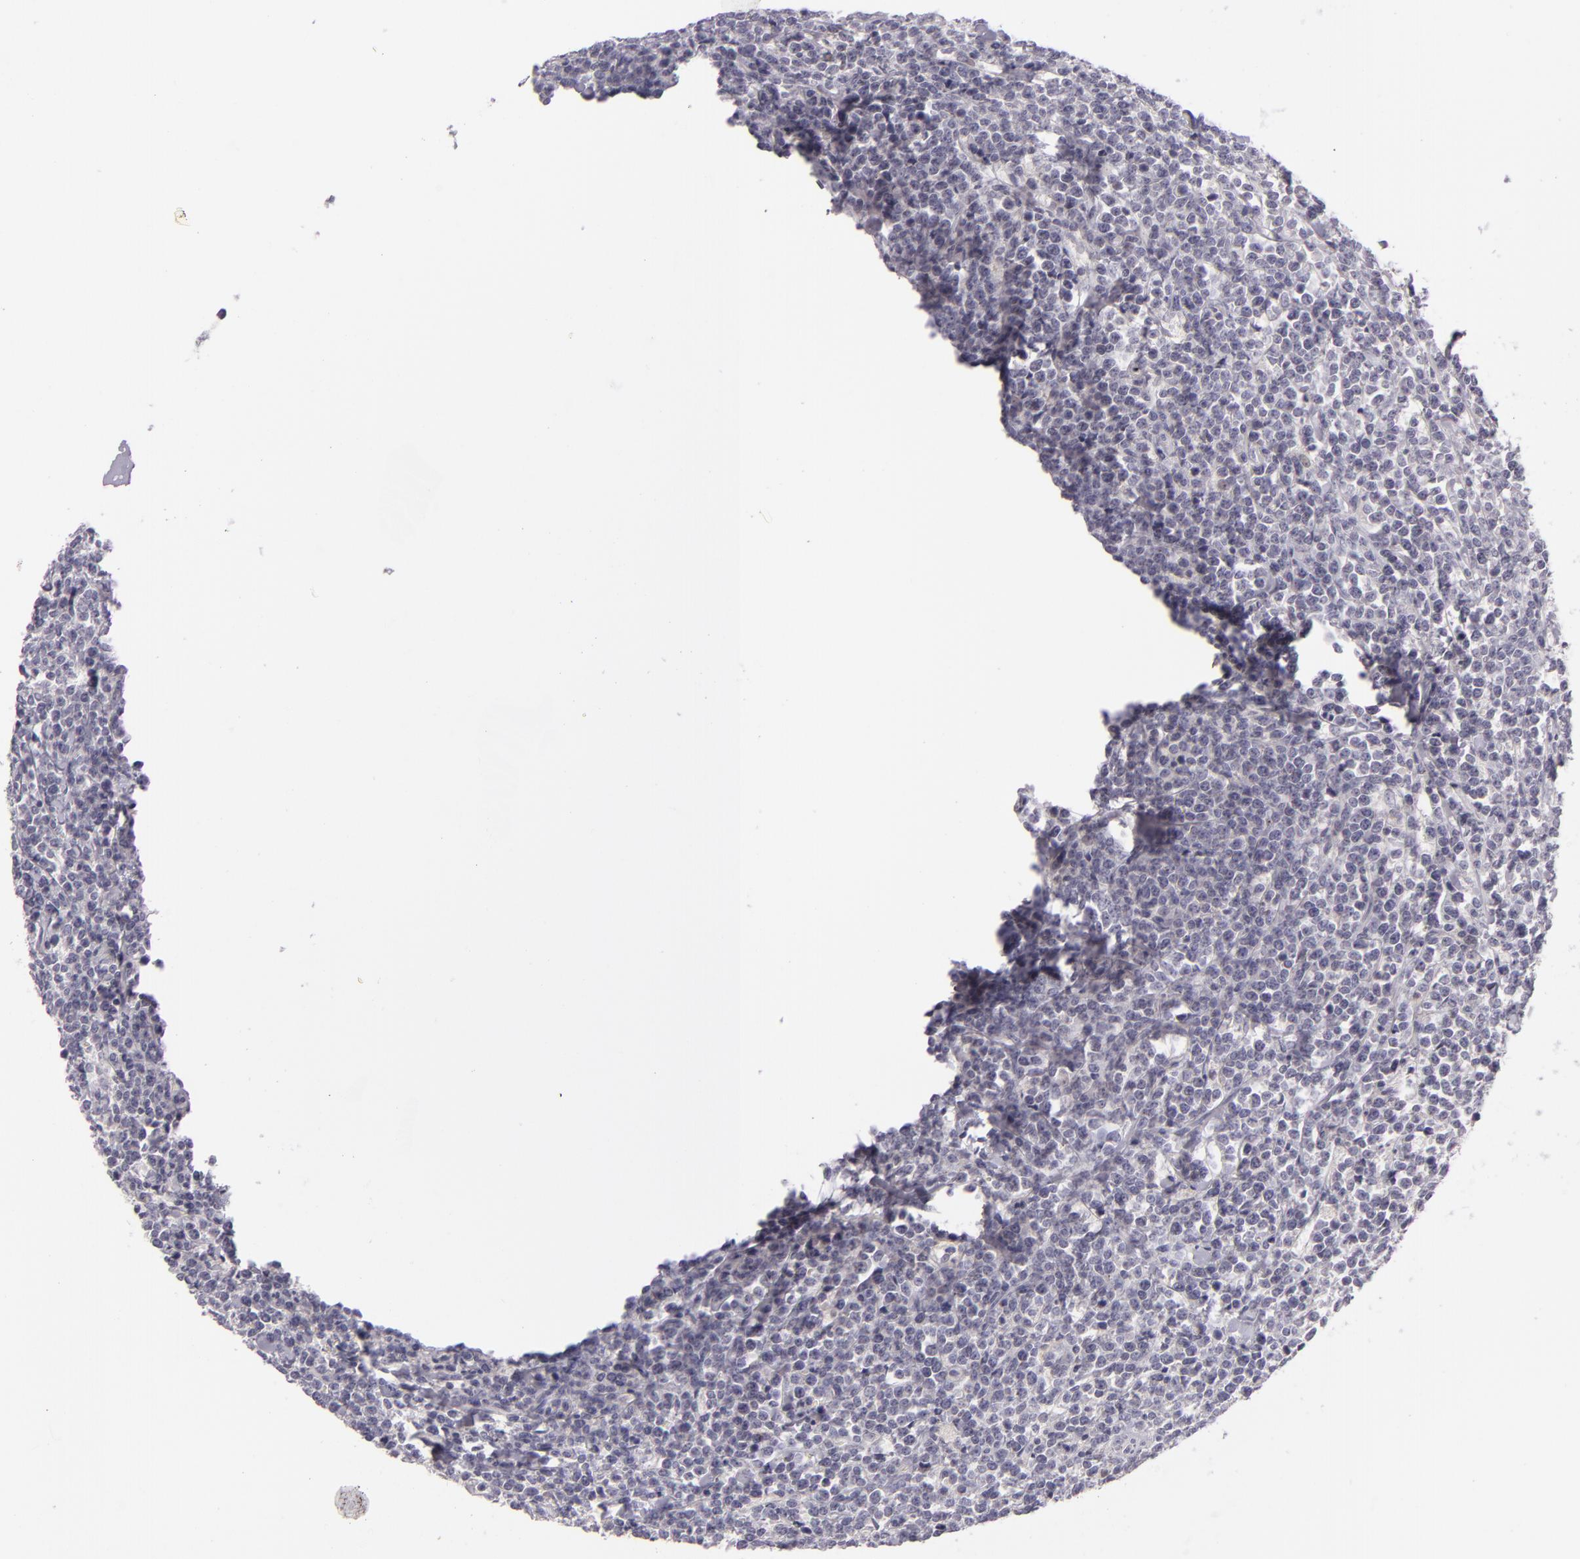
{"staining": {"intensity": "negative", "quantity": "none", "location": "none"}, "tissue": "lymphoma", "cell_type": "Tumor cells", "image_type": "cancer", "snomed": [{"axis": "morphology", "description": "Malignant lymphoma, non-Hodgkin's type, High grade"}, {"axis": "topography", "description": "Small intestine"}, {"axis": "topography", "description": "Colon"}], "caption": "This is an immunohistochemistry (IHC) histopathology image of human malignant lymphoma, non-Hodgkin's type (high-grade). There is no positivity in tumor cells.", "gene": "FAM181A", "patient": {"sex": "male", "age": 8}}